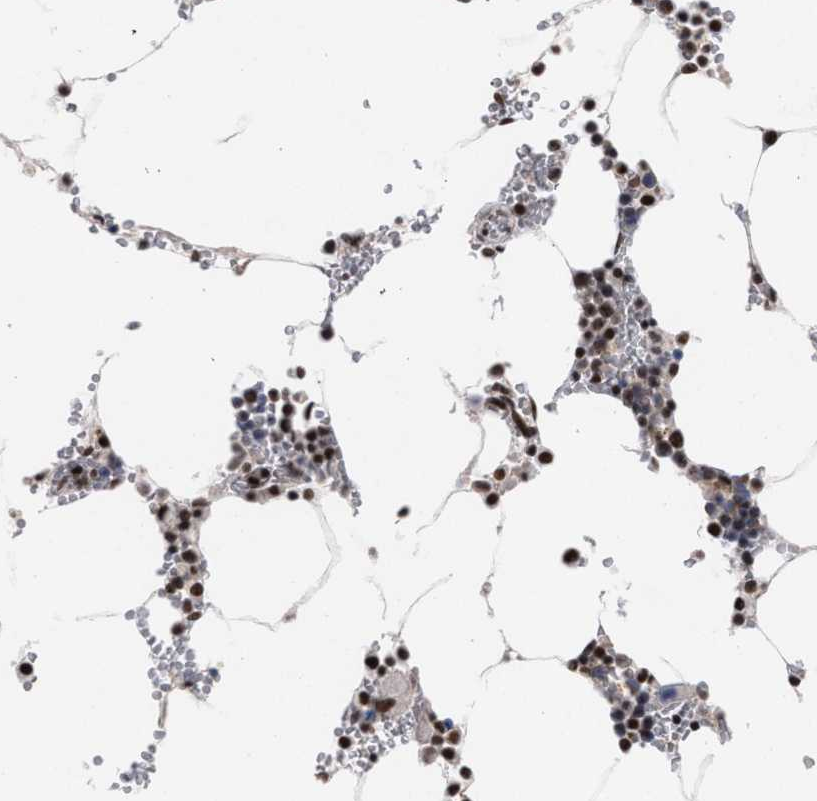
{"staining": {"intensity": "moderate", "quantity": ">75%", "location": "nuclear"}, "tissue": "bone marrow", "cell_type": "Hematopoietic cells", "image_type": "normal", "snomed": [{"axis": "morphology", "description": "Normal tissue, NOS"}, {"axis": "topography", "description": "Bone marrow"}], "caption": "Immunohistochemistry (IHC) photomicrograph of benign bone marrow: bone marrow stained using immunohistochemistry demonstrates medium levels of moderate protein expression localized specifically in the nuclear of hematopoietic cells, appearing as a nuclear brown color.", "gene": "SCAF4", "patient": {"sex": "male", "age": 70}}